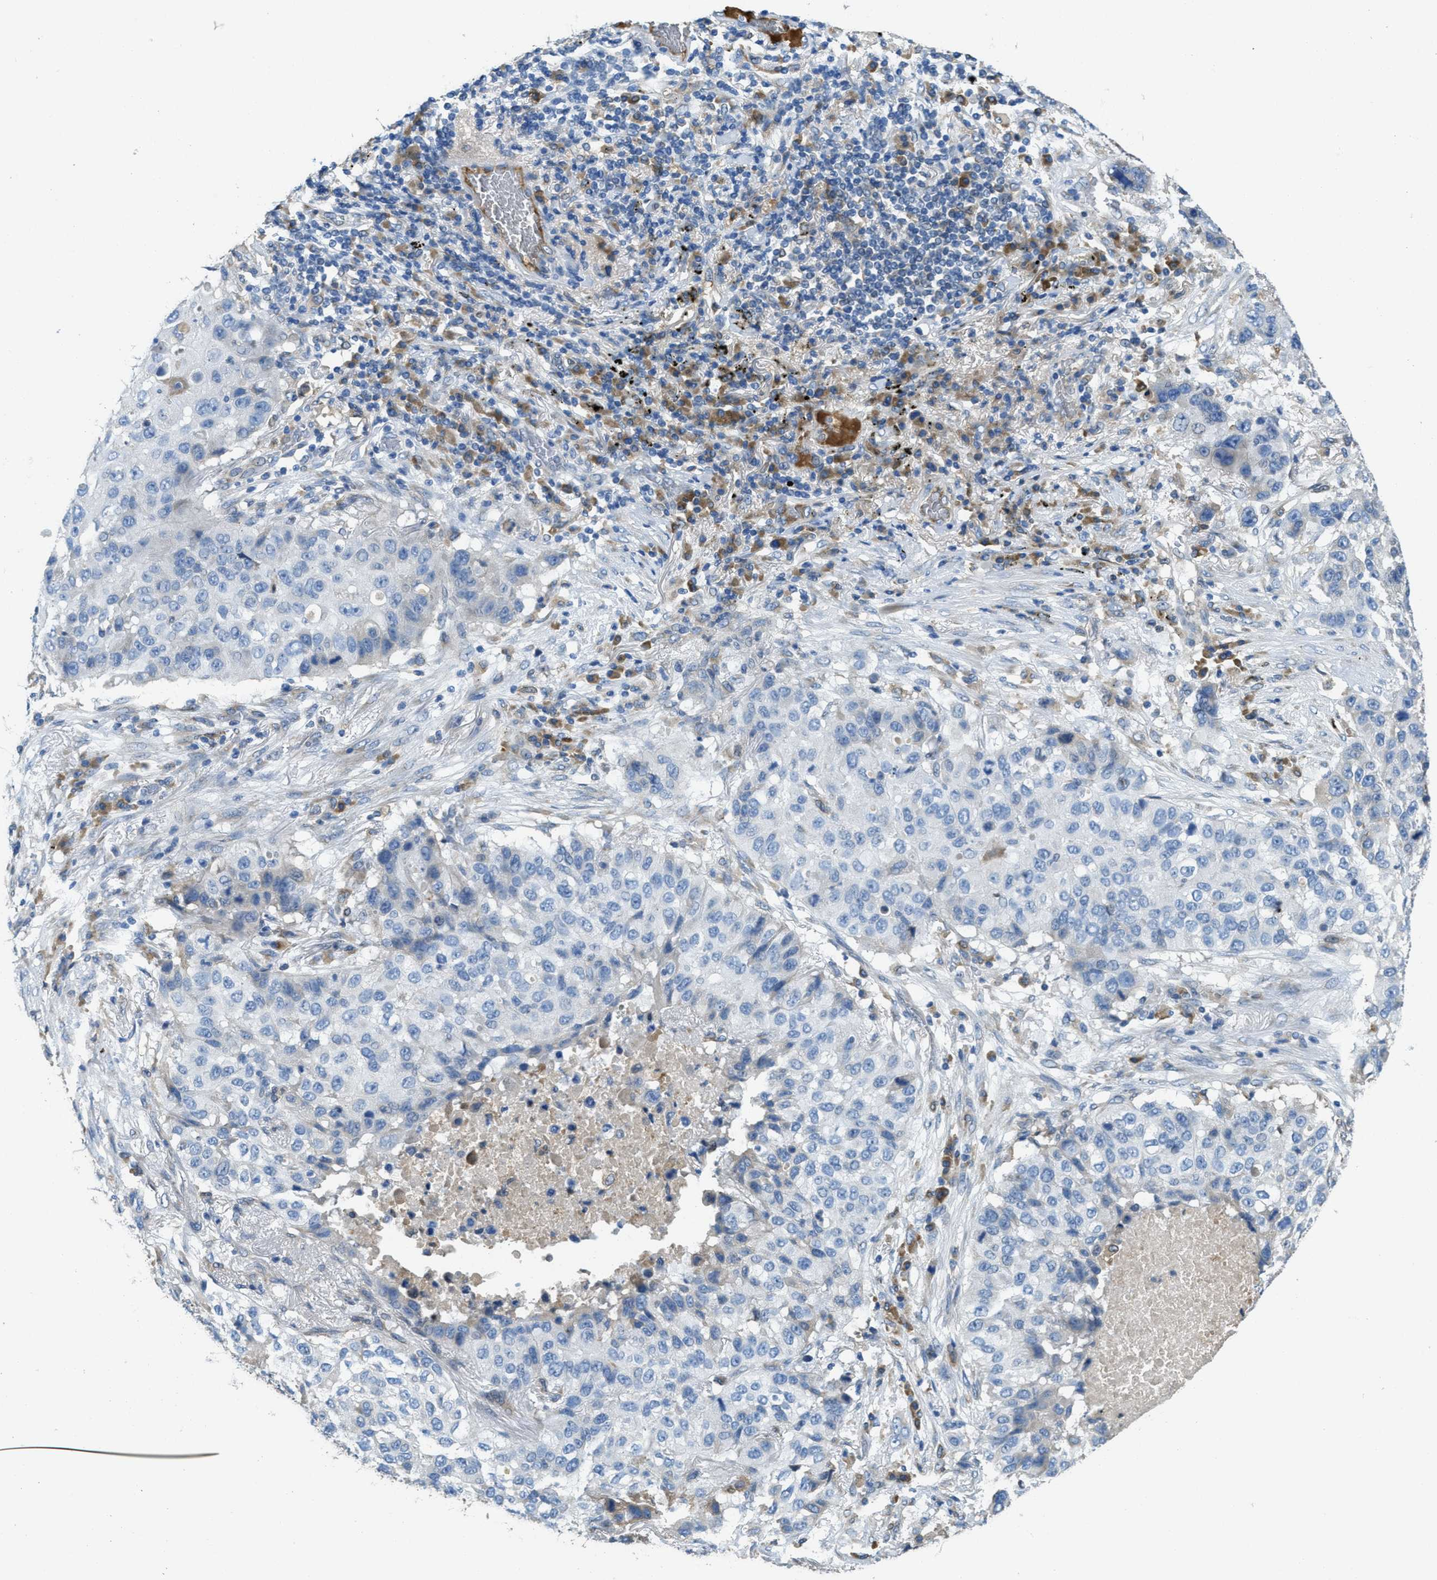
{"staining": {"intensity": "negative", "quantity": "none", "location": "none"}, "tissue": "lung cancer", "cell_type": "Tumor cells", "image_type": "cancer", "snomed": [{"axis": "morphology", "description": "Squamous cell carcinoma, NOS"}, {"axis": "topography", "description": "Lung"}], "caption": "Tumor cells are negative for brown protein staining in lung cancer (squamous cell carcinoma). (DAB immunohistochemistry (IHC) visualized using brightfield microscopy, high magnification).", "gene": "MPDU1", "patient": {"sex": "male", "age": 57}}